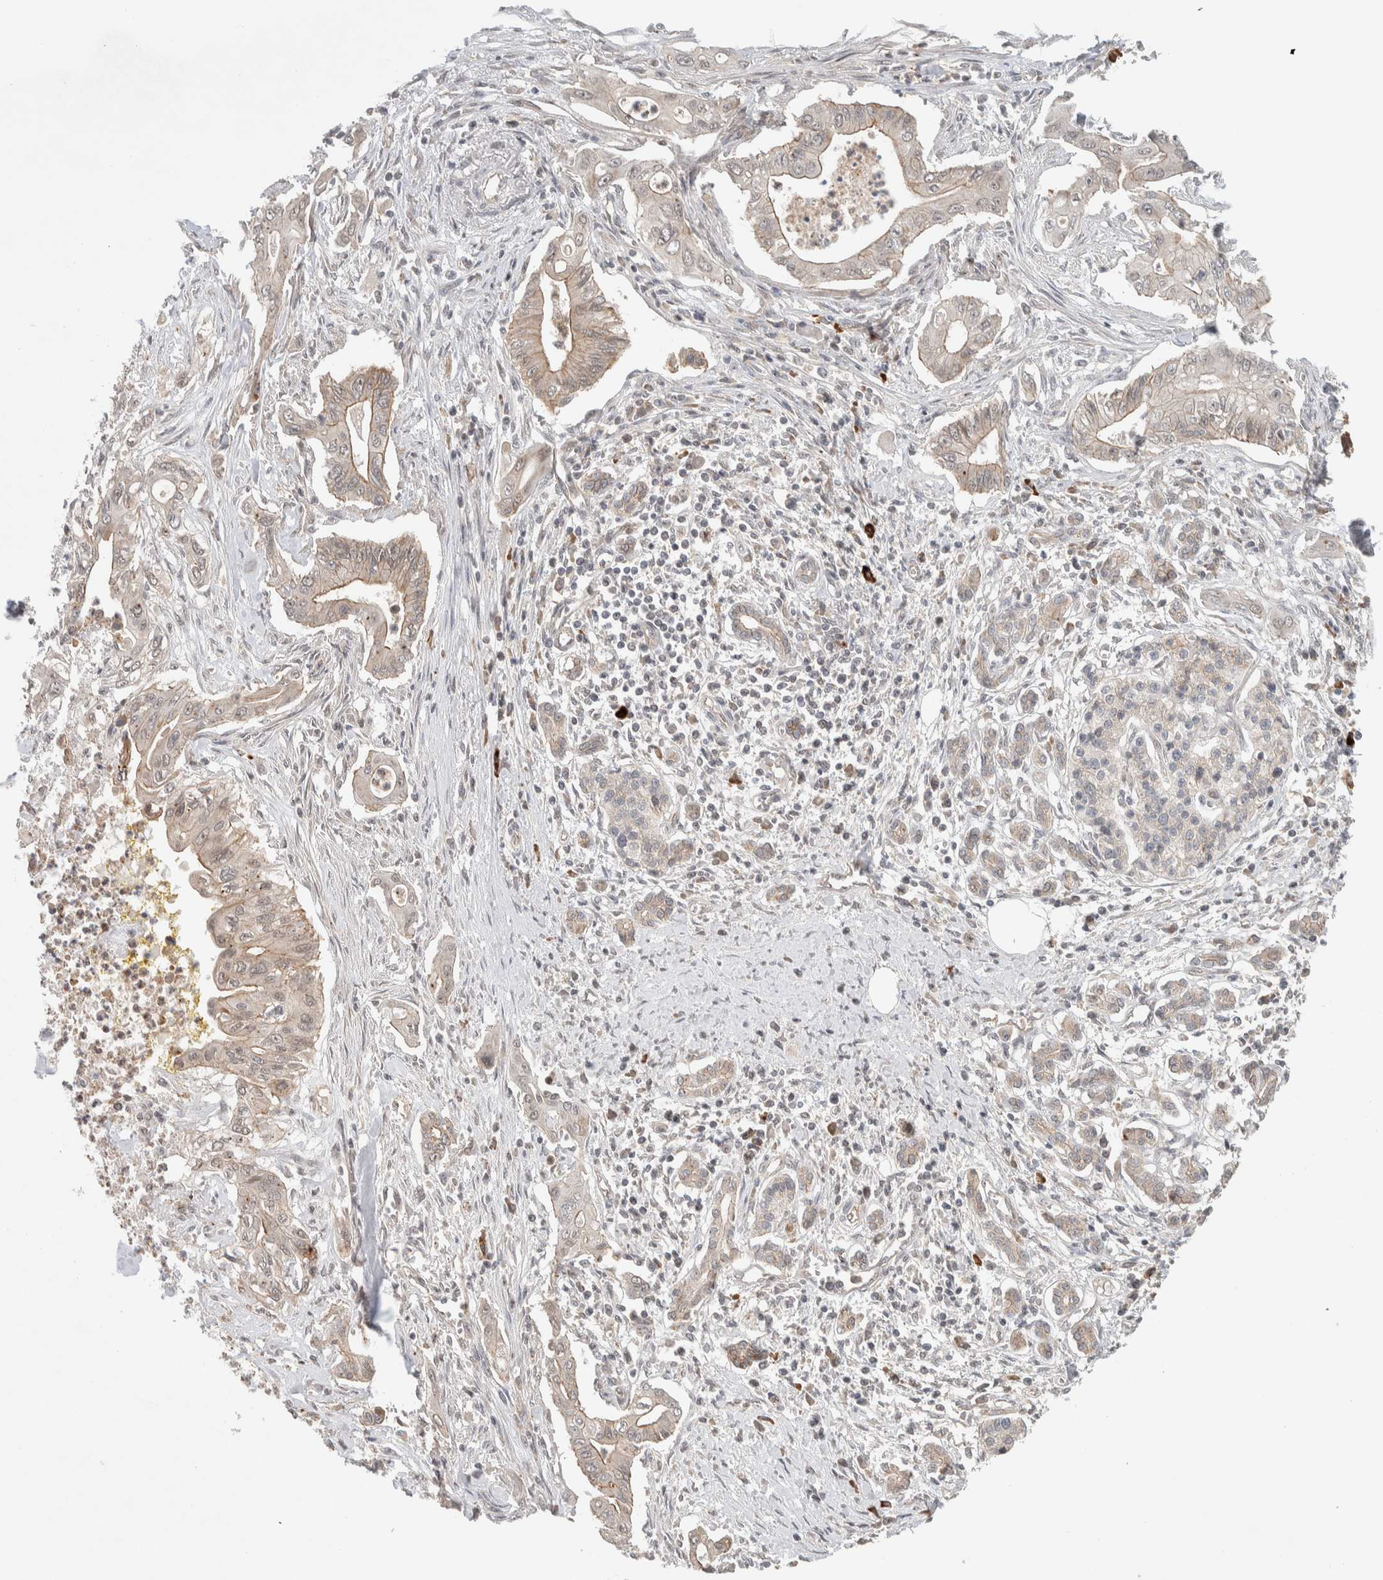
{"staining": {"intensity": "weak", "quantity": ">75%", "location": "cytoplasmic/membranous"}, "tissue": "pancreatic cancer", "cell_type": "Tumor cells", "image_type": "cancer", "snomed": [{"axis": "morphology", "description": "Adenocarcinoma, NOS"}, {"axis": "topography", "description": "Pancreas"}], "caption": "Adenocarcinoma (pancreatic) stained with a protein marker exhibits weak staining in tumor cells.", "gene": "DEPTOR", "patient": {"sex": "male", "age": 58}}